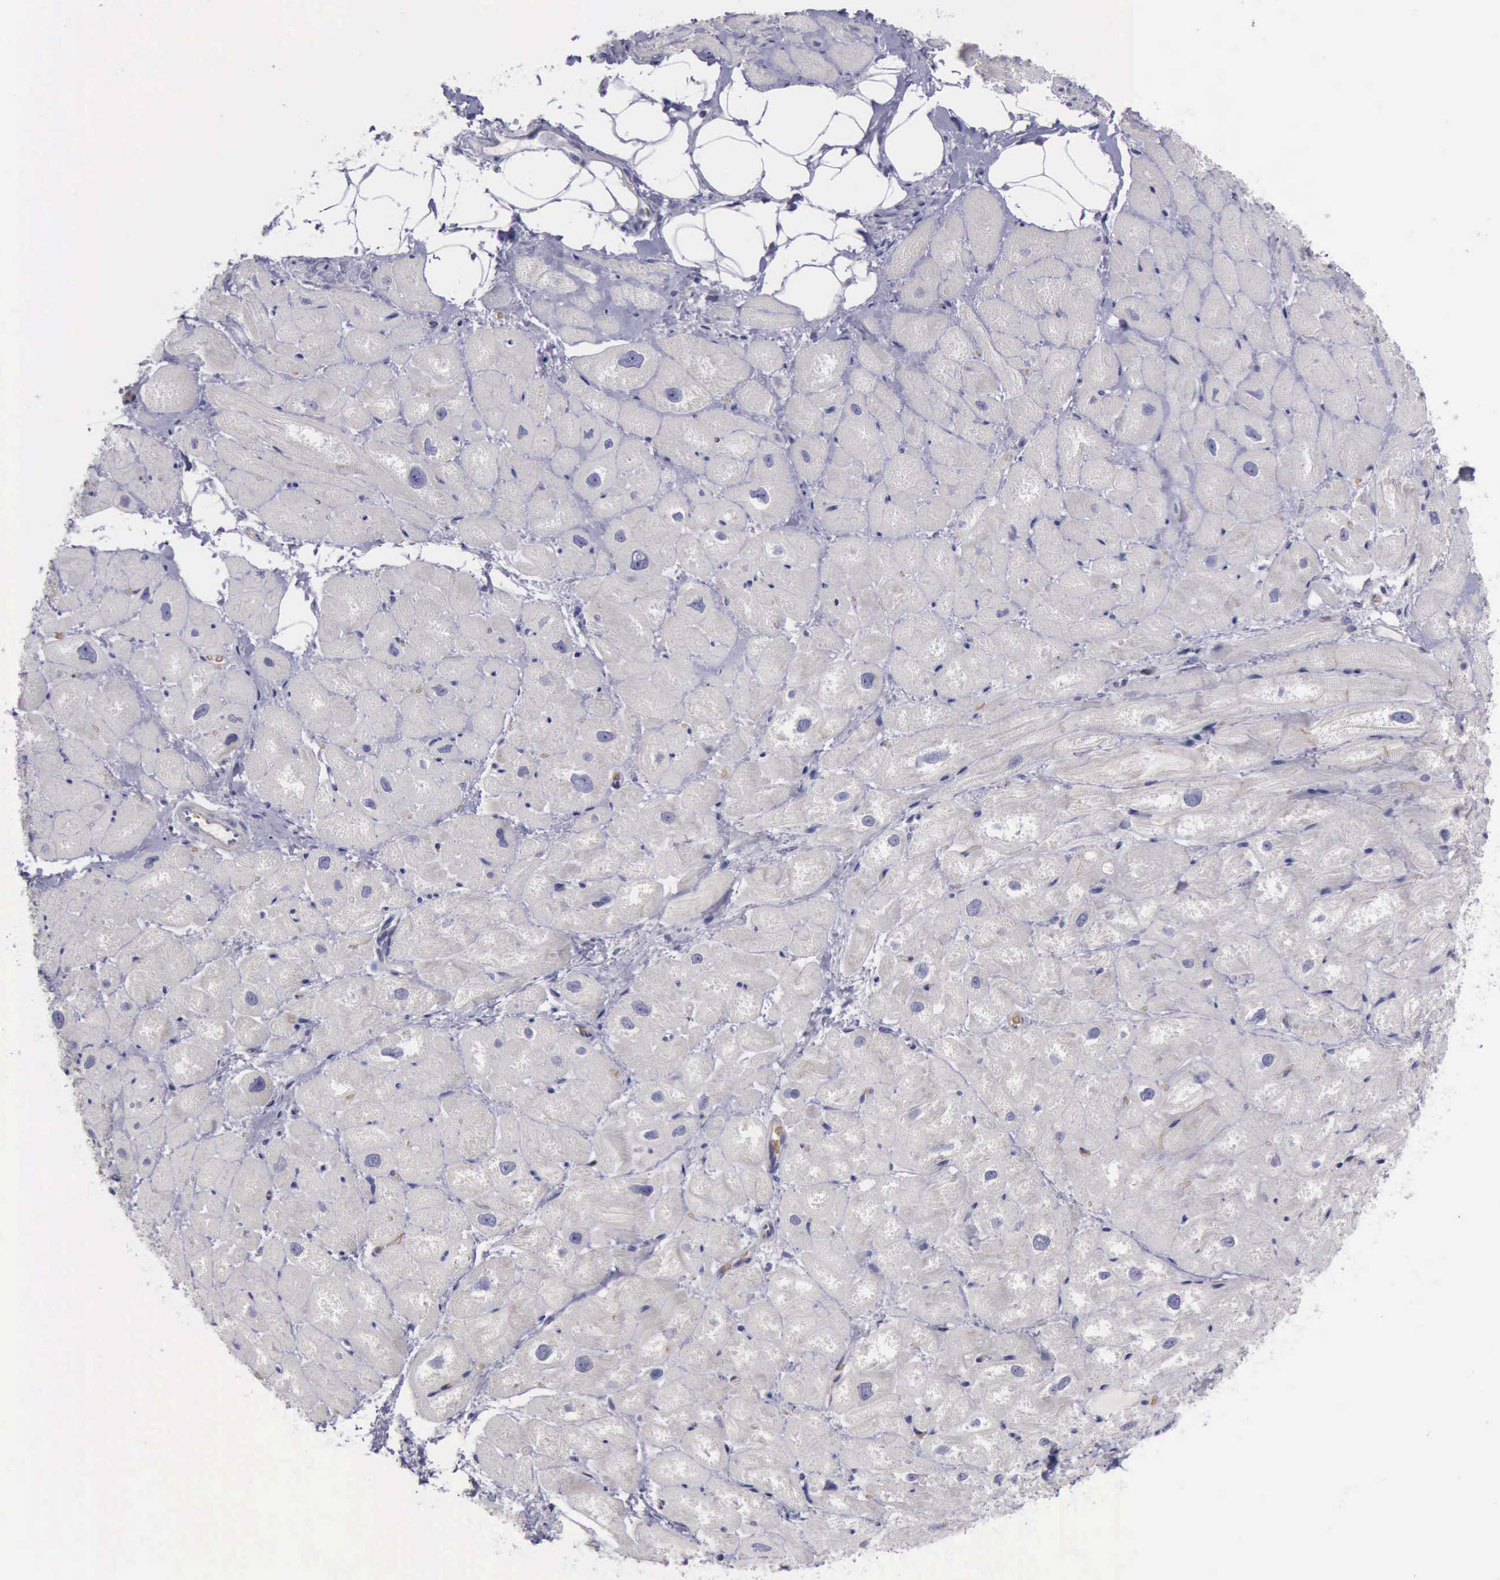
{"staining": {"intensity": "negative", "quantity": "none", "location": "none"}, "tissue": "heart muscle", "cell_type": "Cardiomyocytes", "image_type": "normal", "snomed": [{"axis": "morphology", "description": "Normal tissue, NOS"}, {"axis": "topography", "description": "Heart"}], "caption": "Heart muscle stained for a protein using IHC demonstrates no staining cardiomyocytes.", "gene": "CEP128", "patient": {"sex": "male", "age": 49}}